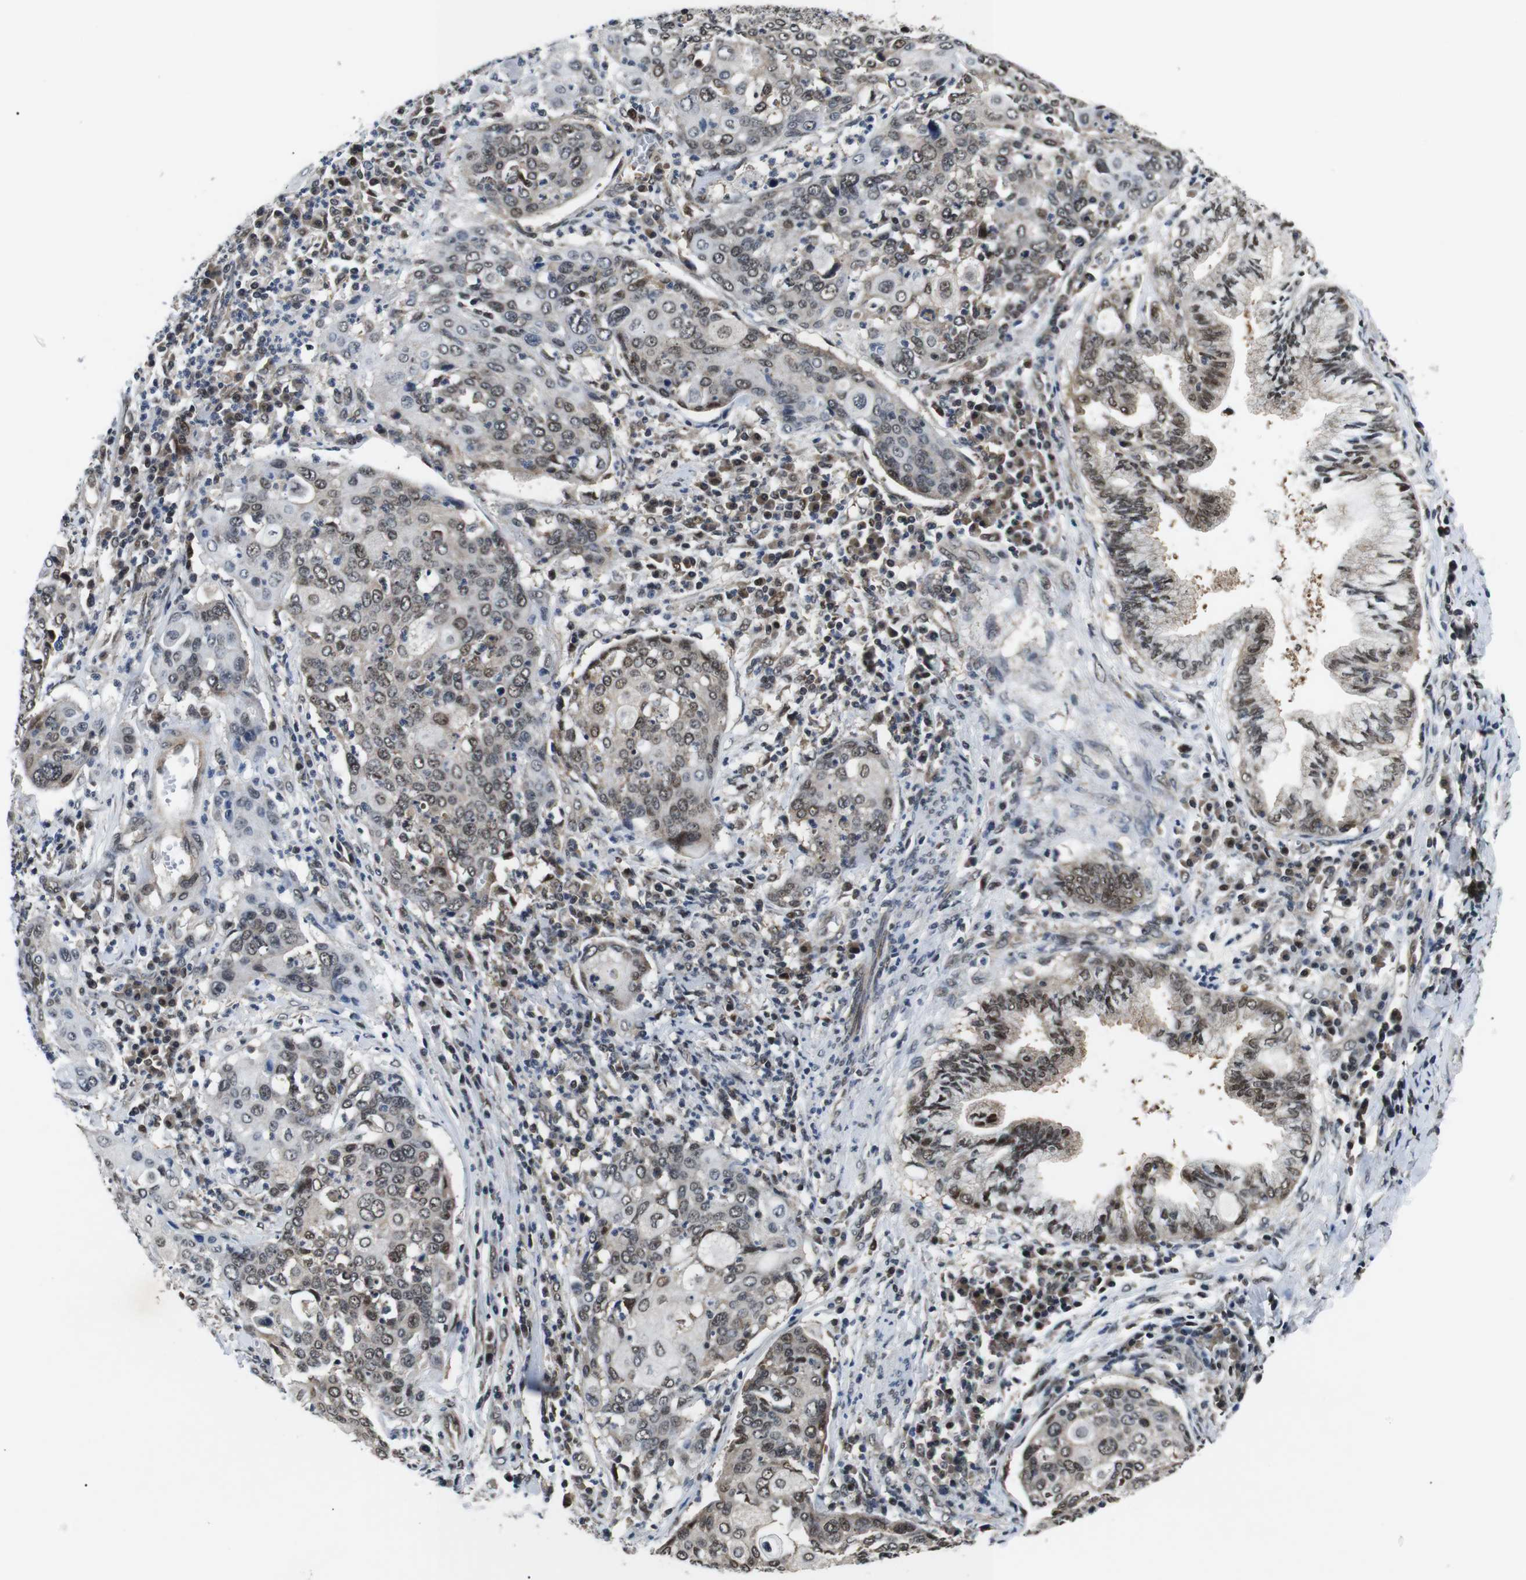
{"staining": {"intensity": "moderate", "quantity": "25%-75%", "location": "cytoplasmic/membranous,nuclear"}, "tissue": "cervical cancer", "cell_type": "Tumor cells", "image_type": "cancer", "snomed": [{"axis": "morphology", "description": "Squamous cell carcinoma, NOS"}, {"axis": "topography", "description": "Cervix"}], "caption": "The histopathology image displays a brown stain indicating the presence of a protein in the cytoplasmic/membranous and nuclear of tumor cells in cervical cancer. (DAB (3,3'-diaminobenzidine) IHC with brightfield microscopy, high magnification).", "gene": "SKP1", "patient": {"sex": "female", "age": 40}}